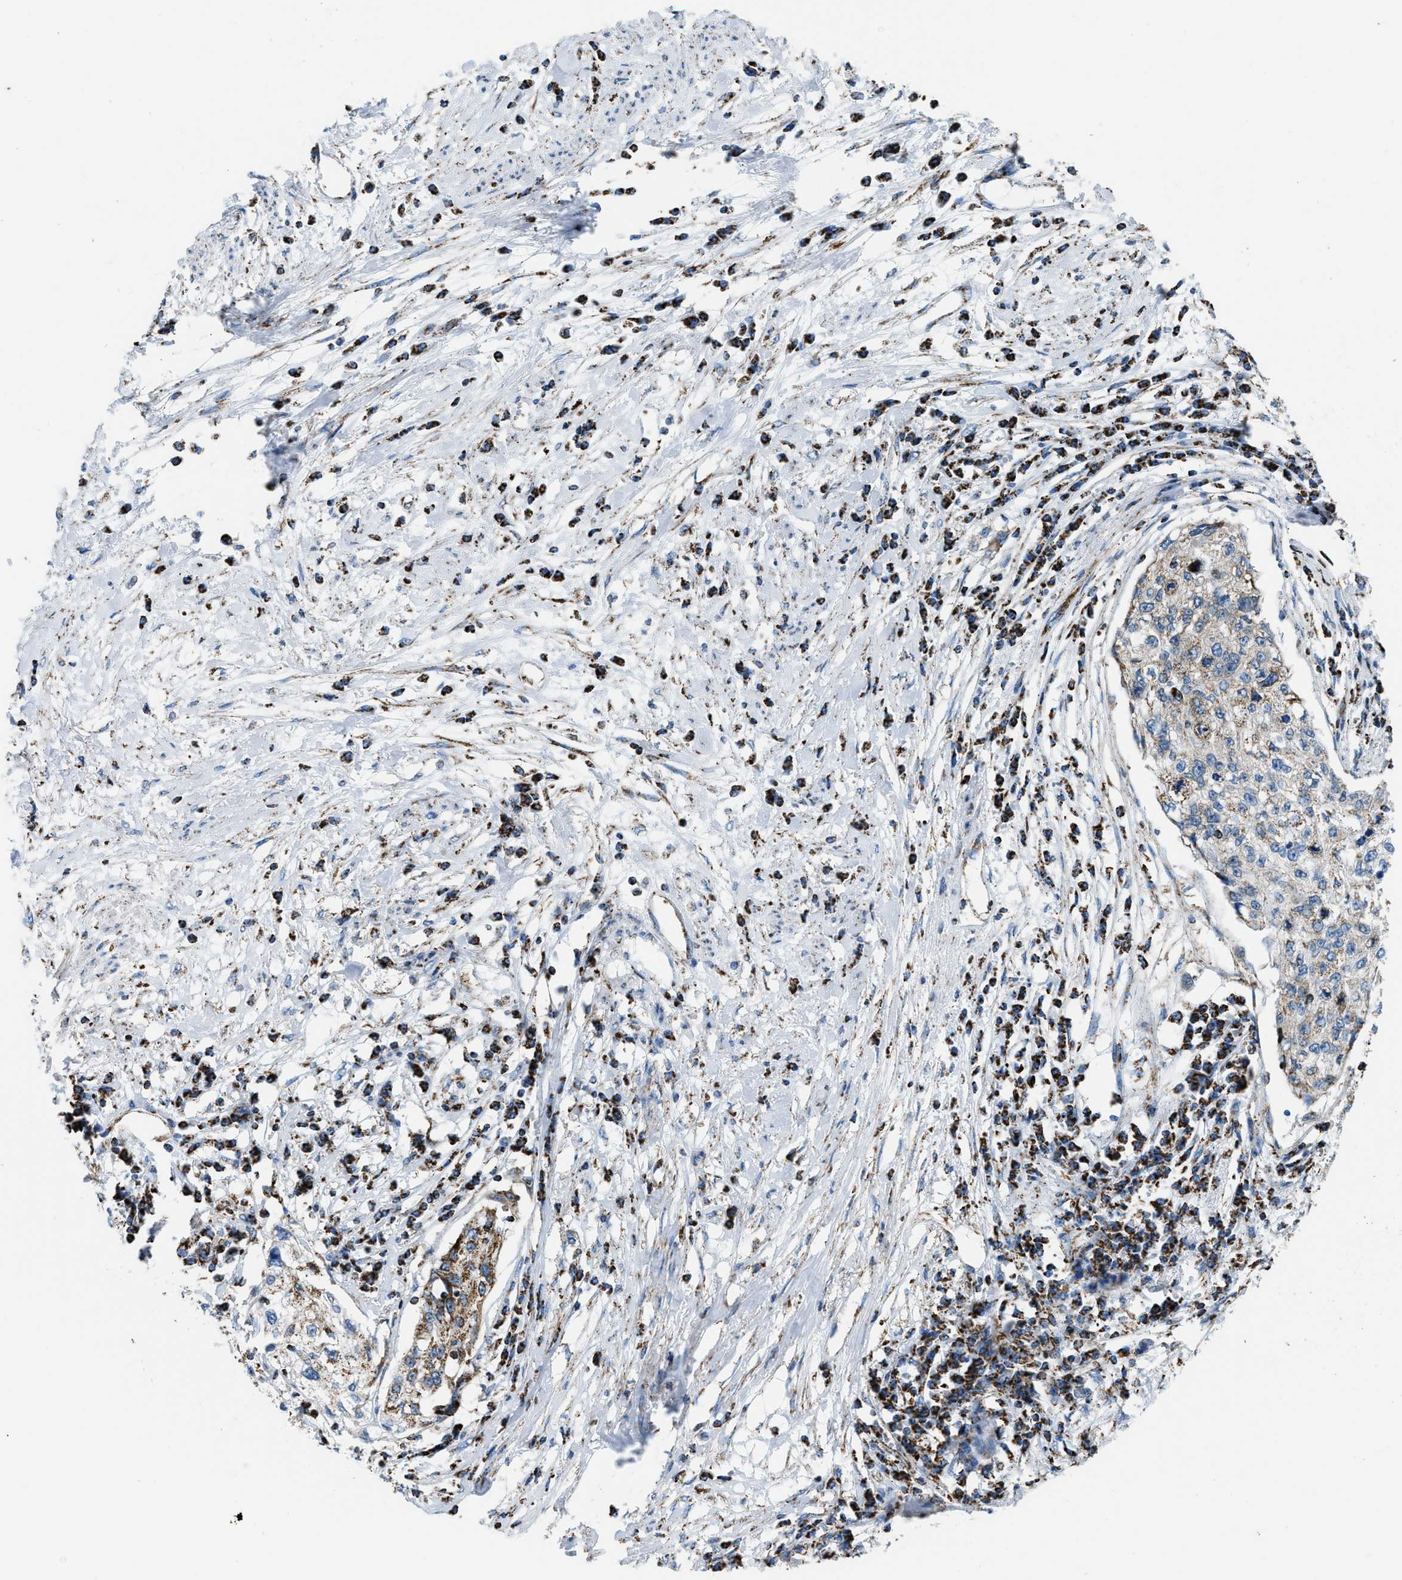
{"staining": {"intensity": "moderate", "quantity": ">75%", "location": "cytoplasmic/membranous"}, "tissue": "cervical cancer", "cell_type": "Tumor cells", "image_type": "cancer", "snomed": [{"axis": "morphology", "description": "Squamous cell carcinoma, NOS"}, {"axis": "topography", "description": "Cervix"}], "caption": "This is an image of immunohistochemistry staining of cervical squamous cell carcinoma, which shows moderate staining in the cytoplasmic/membranous of tumor cells.", "gene": "ETFB", "patient": {"sex": "female", "age": 57}}